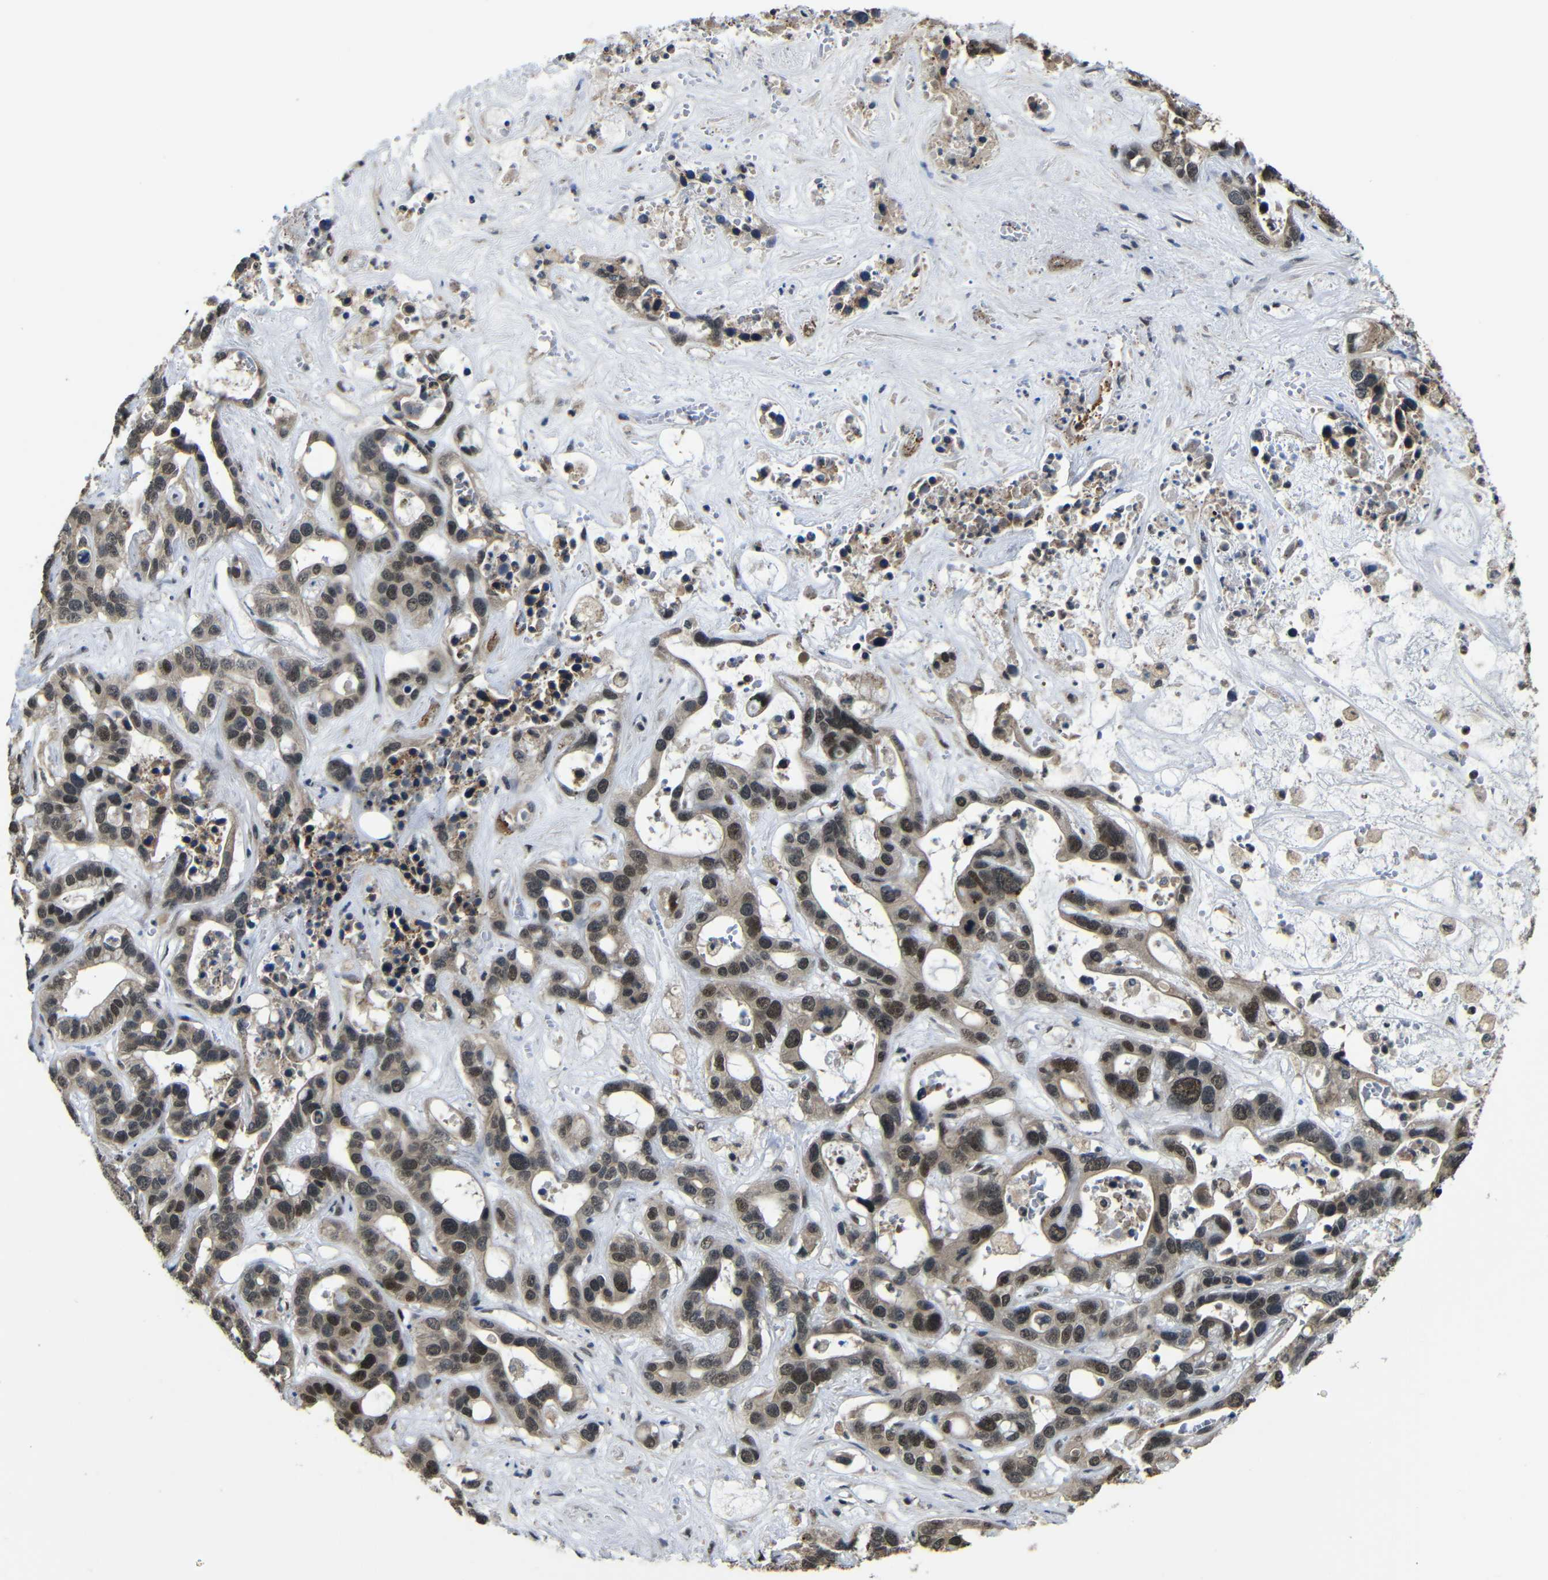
{"staining": {"intensity": "weak", "quantity": ">75%", "location": "cytoplasmic/membranous,nuclear"}, "tissue": "liver cancer", "cell_type": "Tumor cells", "image_type": "cancer", "snomed": [{"axis": "morphology", "description": "Cholangiocarcinoma"}, {"axis": "topography", "description": "Liver"}], "caption": "There is low levels of weak cytoplasmic/membranous and nuclear staining in tumor cells of cholangiocarcinoma (liver), as demonstrated by immunohistochemical staining (brown color).", "gene": "FAM172A", "patient": {"sex": "female", "age": 65}}